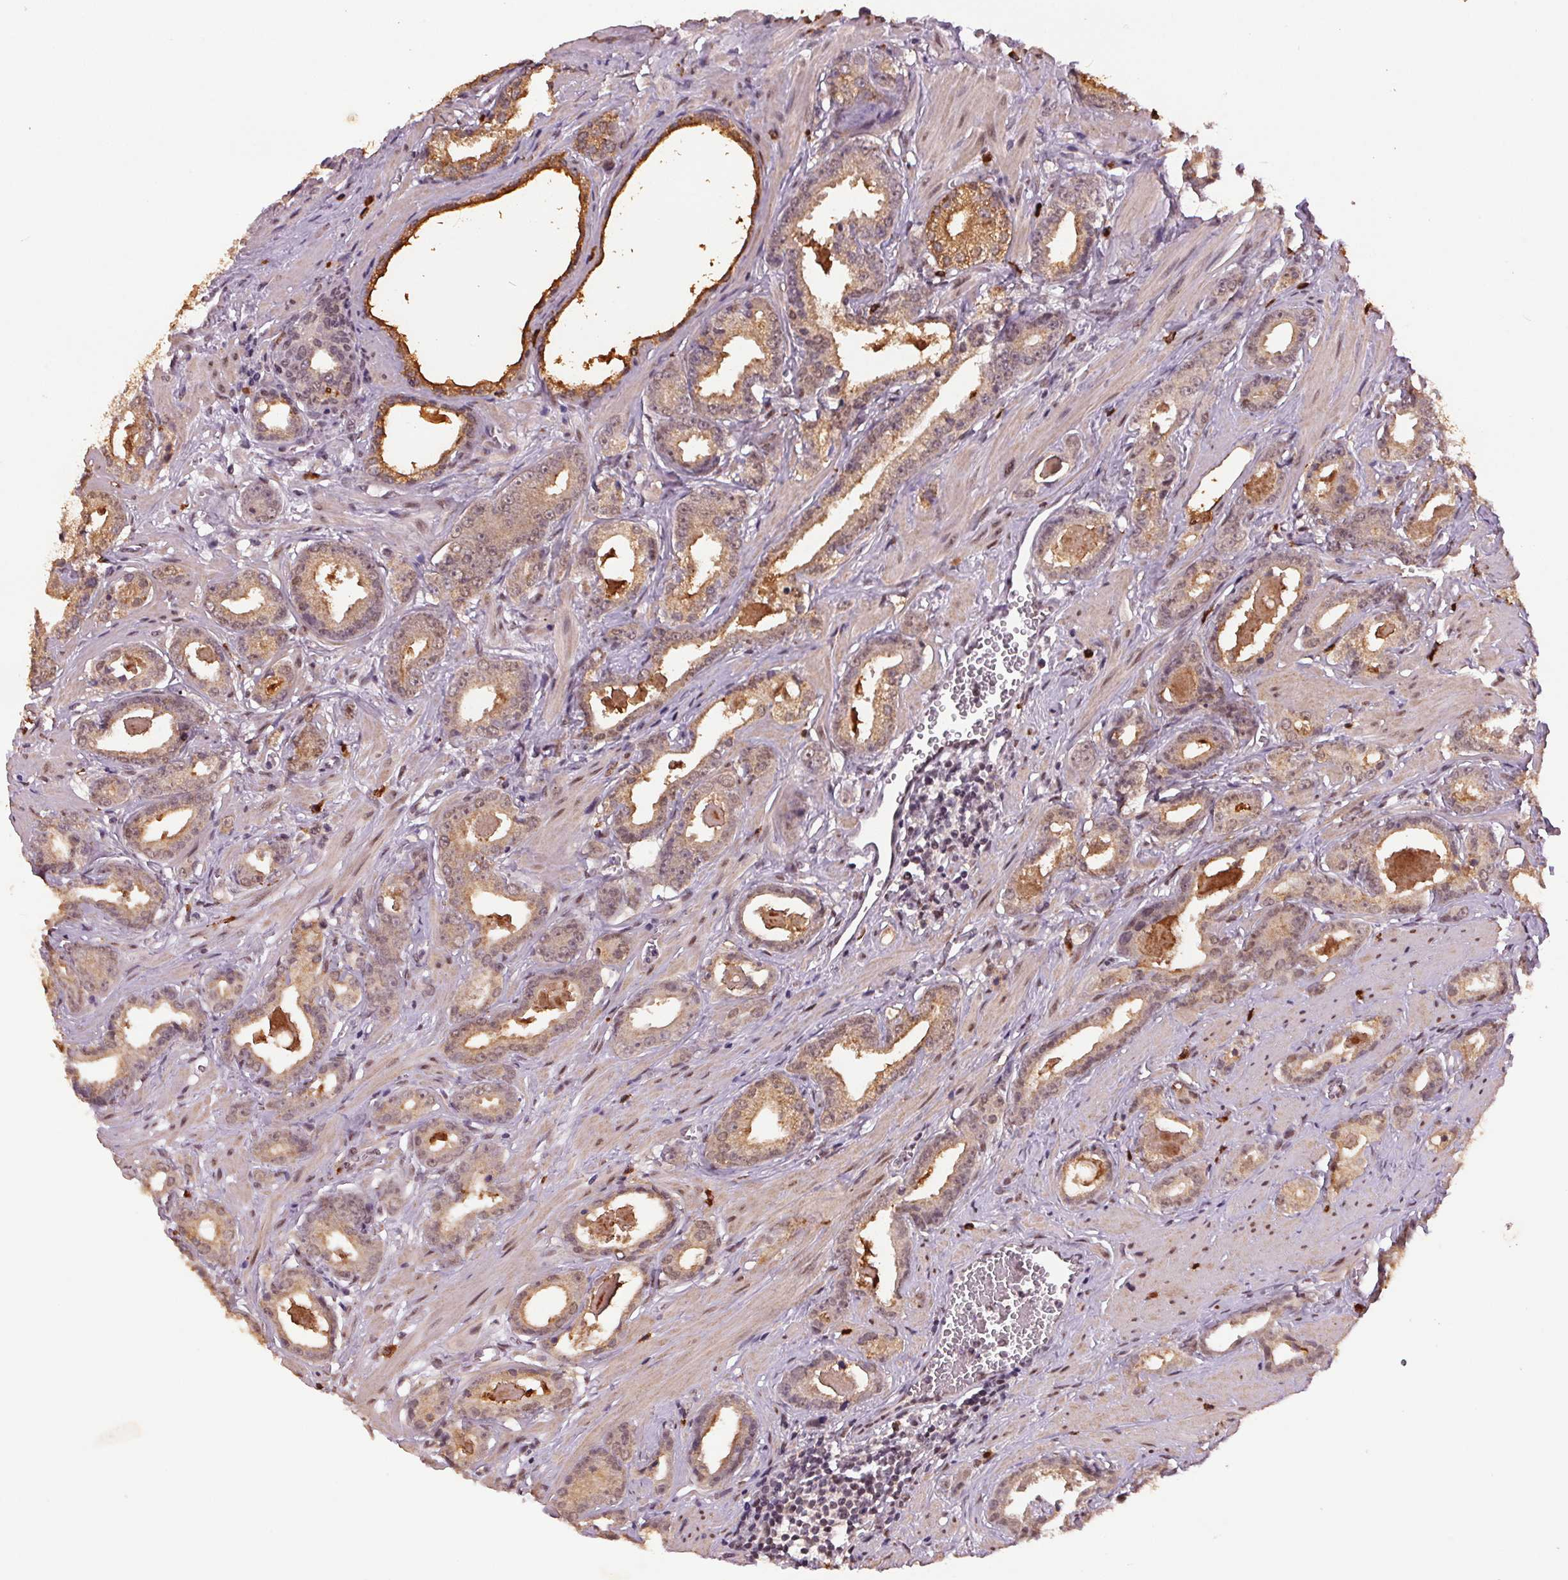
{"staining": {"intensity": "weak", "quantity": ">75%", "location": "cytoplasmic/membranous"}, "tissue": "prostate cancer", "cell_type": "Tumor cells", "image_type": "cancer", "snomed": [{"axis": "morphology", "description": "Adenocarcinoma, Low grade"}, {"axis": "topography", "description": "Prostate"}], "caption": "Immunohistochemical staining of low-grade adenocarcinoma (prostate) displays low levels of weak cytoplasmic/membranous positivity in about >75% of tumor cells.", "gene": "ZBTB4", "patient": {"sex": "male", "age": 64}}